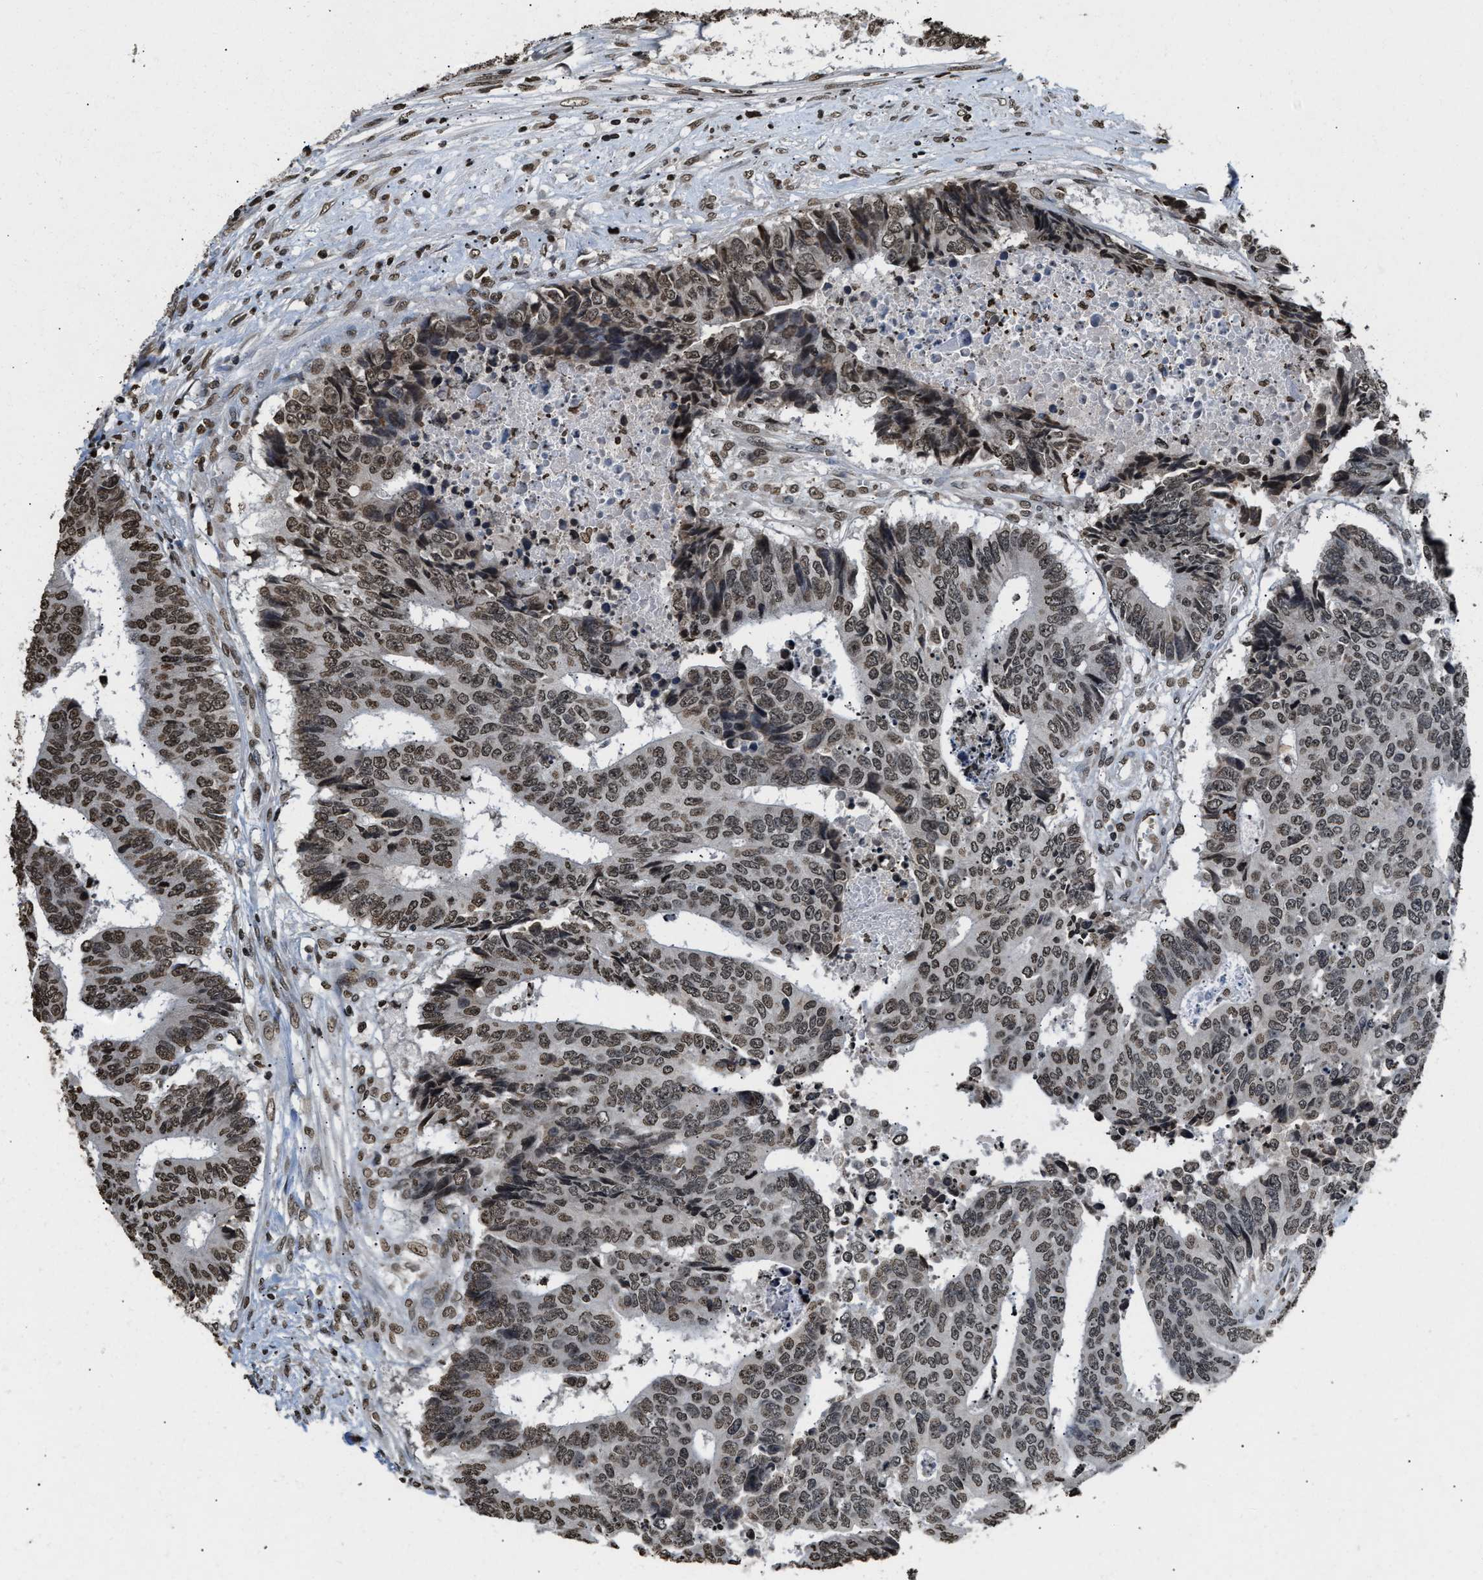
{"staining": {"intensity": "weak", "quantity": ">75%", "location": "nuclear"}, "tissue": "colorectal cancer", "cell_type": "Tumor cells", "image_type": "cancer", "snomed": [{"axis": "morphology", "description": "Adenocarcinoma, NOS"}, {"axis": "topography", "description": "Rectum"}], "caption": "Immunohistochemistry (IHC) image of adenocarcinoma (colorectal) stained for a protein (brown), which demonstrates low levels of weak nuclear expression in approximately >75% of tumor cells.", "gene": "DNASE1L3", "patient": {"sex": "male", "age": 84}}